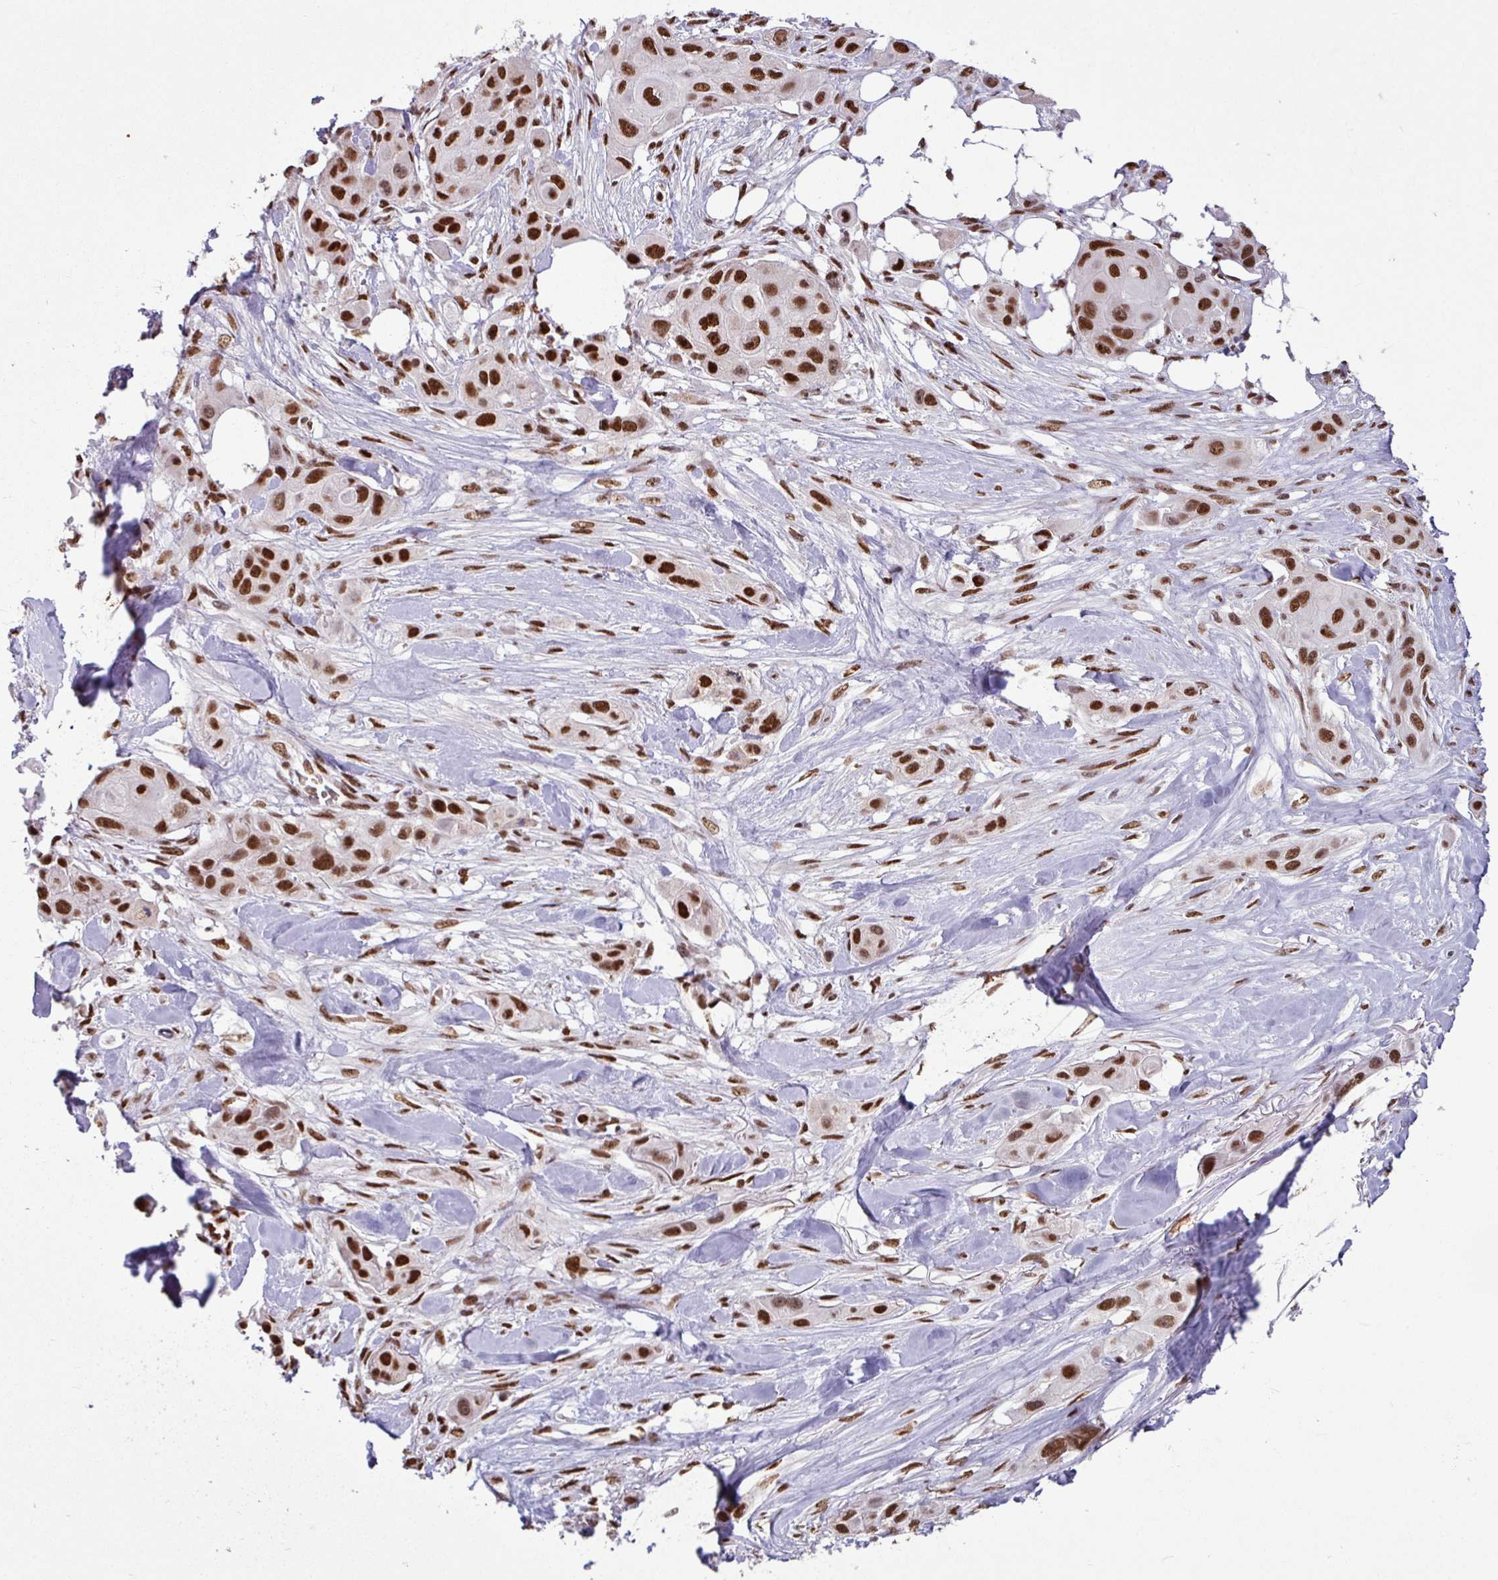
{"staining": {"intensity": "strong", "quantity": ">75%", "location": "nuclear"}, "tissue": "skin cancer", "cell_type": "Tumor cells", "image_type": "cancer", "snomed": [{"axis": "morphology", "description": "Squamous cell carcinoma, NOS"}, {"axis": "topography", "description": "Skin"}], "caption": "This is an image of IHC staining of skin cancer, which shows strong positivity in the nuclear of tumor cells.", "gene": "TDG", "patient": {"sex": "male", "age": 63}}